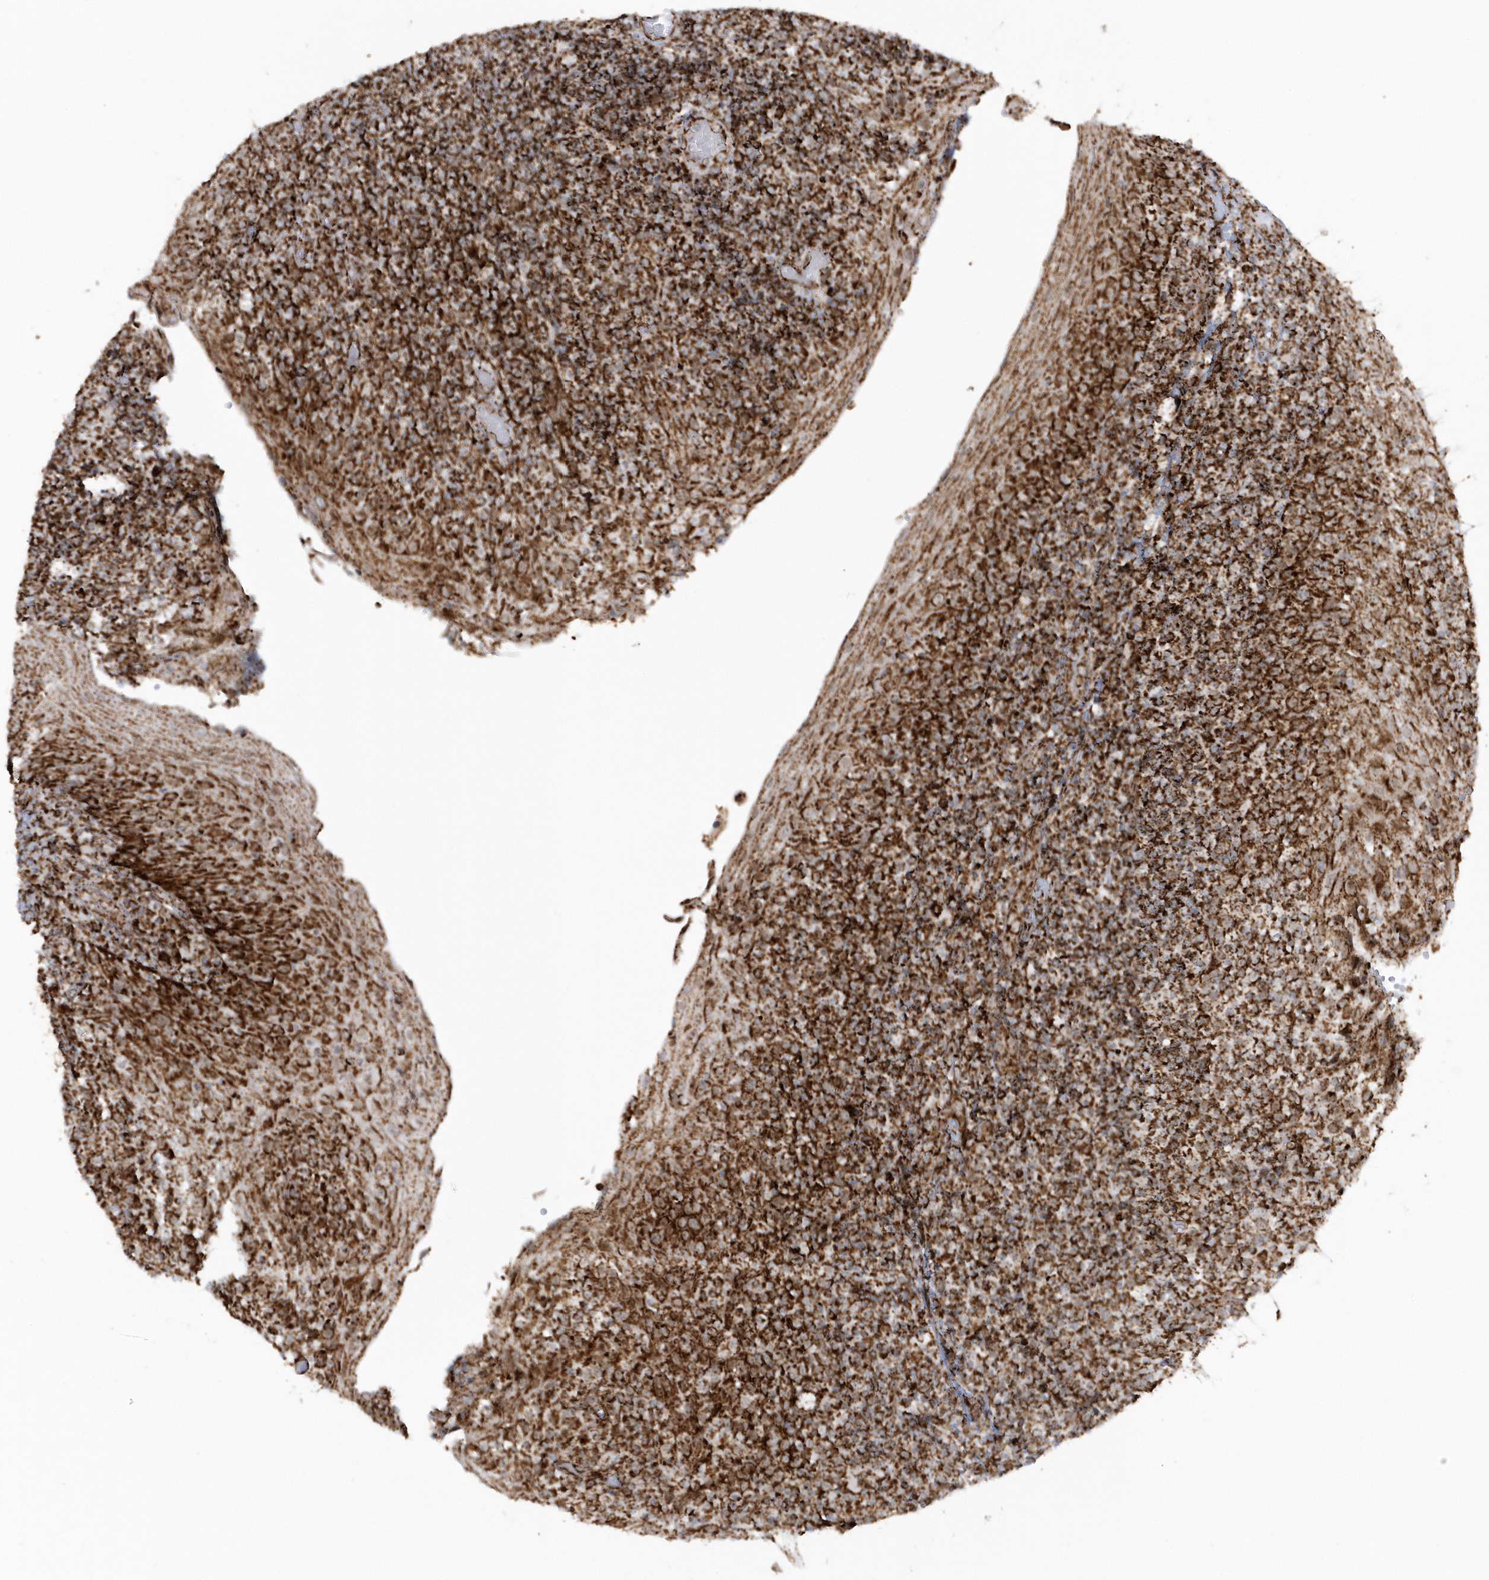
{"staining": {"intensity": "strong", "quantity": ">75%", "location": "cytoplasmic/membranous"}, "tissue": "tonsil", "cell_type": "Germinal center cells", "image_type": "normal", "snomed": [{"axis": "morphology", "description": "Normal tissue, NOS"}, {"axis": "topography", "description": "Tonsil"}], "caption": "About >75% of germinal center cells in unremarkable human tonsil exhibit strong cytoplasmic/membranous protein positivity as visualized by brown immunohistochemical staining.", "gene": "CRY2", "patient": {"sex": "female", "age": 19}}